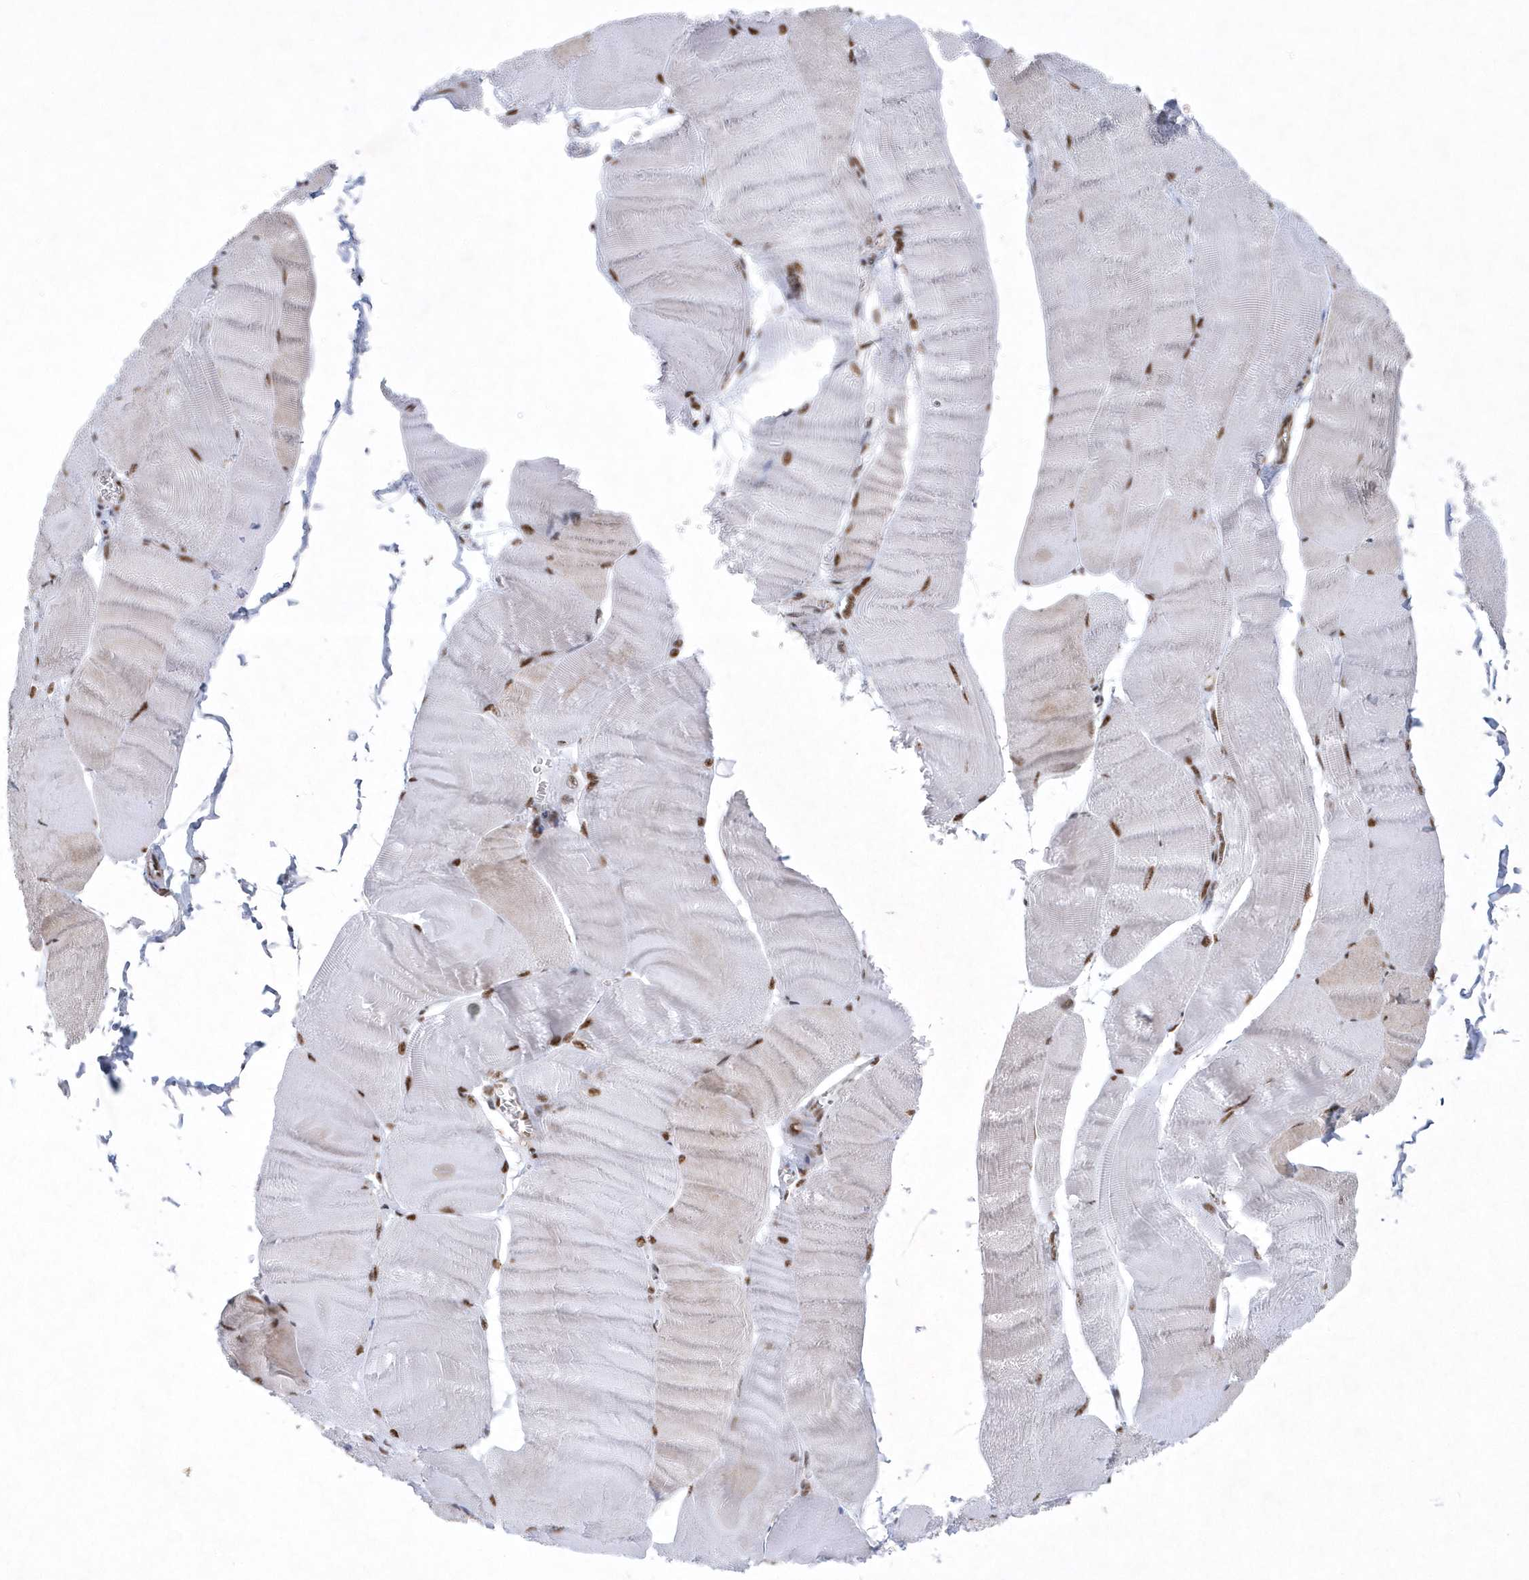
{"staining": {"intensity": "moderate", "quantity": ">75%", "location": "nuclear"}, "tissue": "skeletal muscle", "cell_type": "Myocytes", "image_type": "normal", "snomed": [{"axis": "morphology", "description": "Normal tissue, NOS"}, {"axis": "morphology", "description": "Basal cell carcinoma"}, {"axis": "topography", "description": "Skeletal muscle"}], "caption": "Immunohistochemistry (IHC) image of normal skeletal muscle: skeletal muscle stained using immunohistochemistry displays medium levels of moderate protein expression localized specifically in the nuclear of myocytes, appearing as a nuclear brown color.", "gene": "DCLRE1A", "patient": {"sex": "female", "age": 64}}